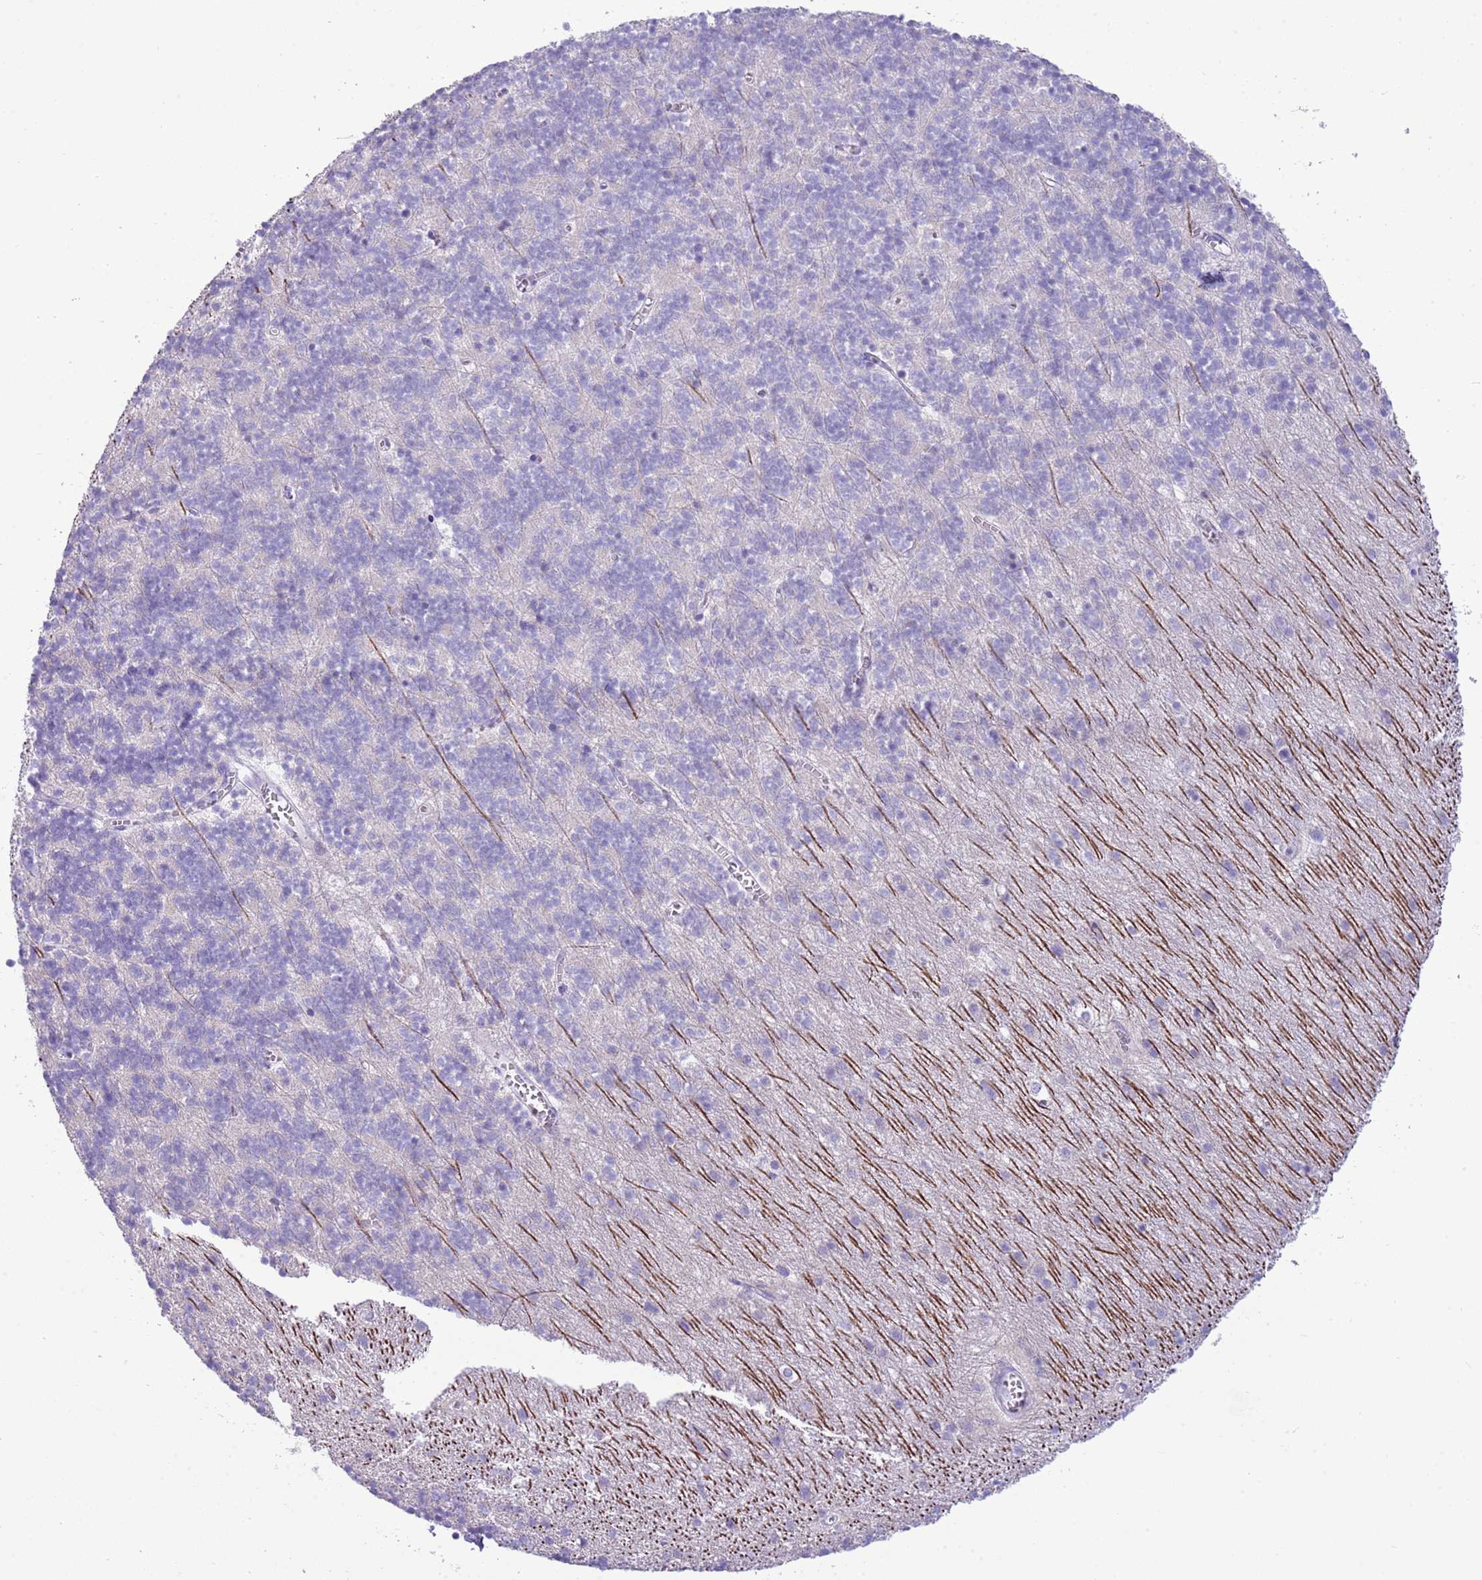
{"staining": {"intensity": "negative", "quantity": "none", "location": "none"}, "tissue": "cerebellum", "cell_type": "Cells in granular layer", "image_type": "normal", "snomed": [{"axis": "morphology", "description": "Normal tissue, NOS"}, {"axis": "topography", "description": "Cerebellum"}], "caption": "Protein analysis of benign cerebellum shows no significant expression in cells in granular layer. (Stains: DAB (3,3'-diaminobenzidine) immunohistochemistry with hematoxylin counter stain, Microscopy: brightfield microscopy at high magnification).", "gene": "NBPF4", "patient": {"sex": "male", "age": 54}}